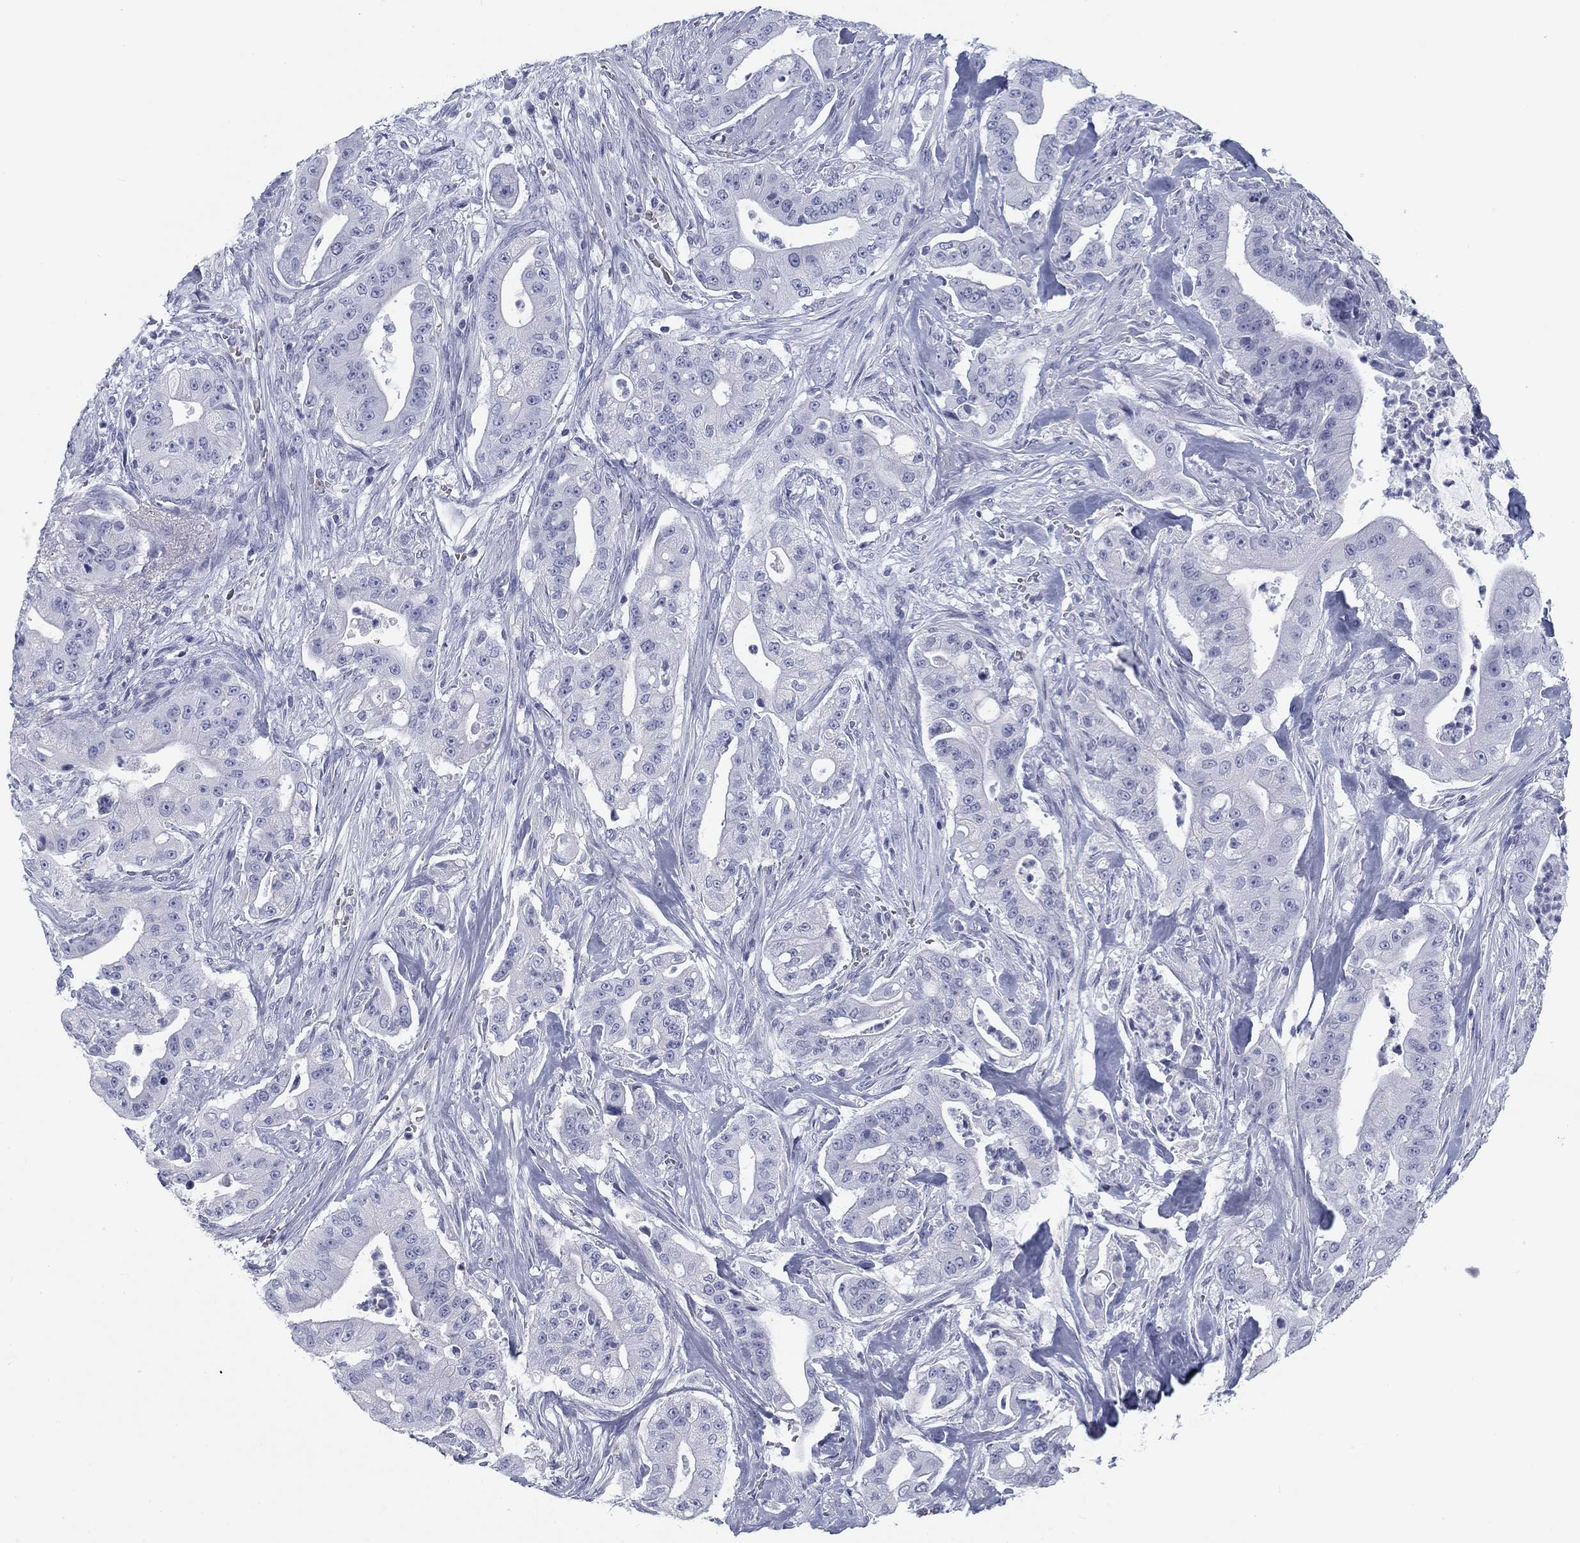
{"staining": {"intensity": "negative", "quantity": "none", "location": "none"}, "tissue": "pancreatic cancer", "cell_type": "Tumor cells", "image_type": "cancer", "snomed": [{"axis": "morphology", "description": "Normal tissue, NOS"}, {"axis": "morphology", "description": "Inflammation, NOS"}, {"axis": "morphology", "description": "Adenocarcinoma, NOS"}, {"axis": "topography", "description": "Pancreas"}], "caption": "An immunohistochemistry (IHC) histopathology image of pancreatic cancer is shown. There is no staining in tumor cells of pancreatic cancer.", "gene": "CALB1", "patient": {"sex": "male", "age": 57}}